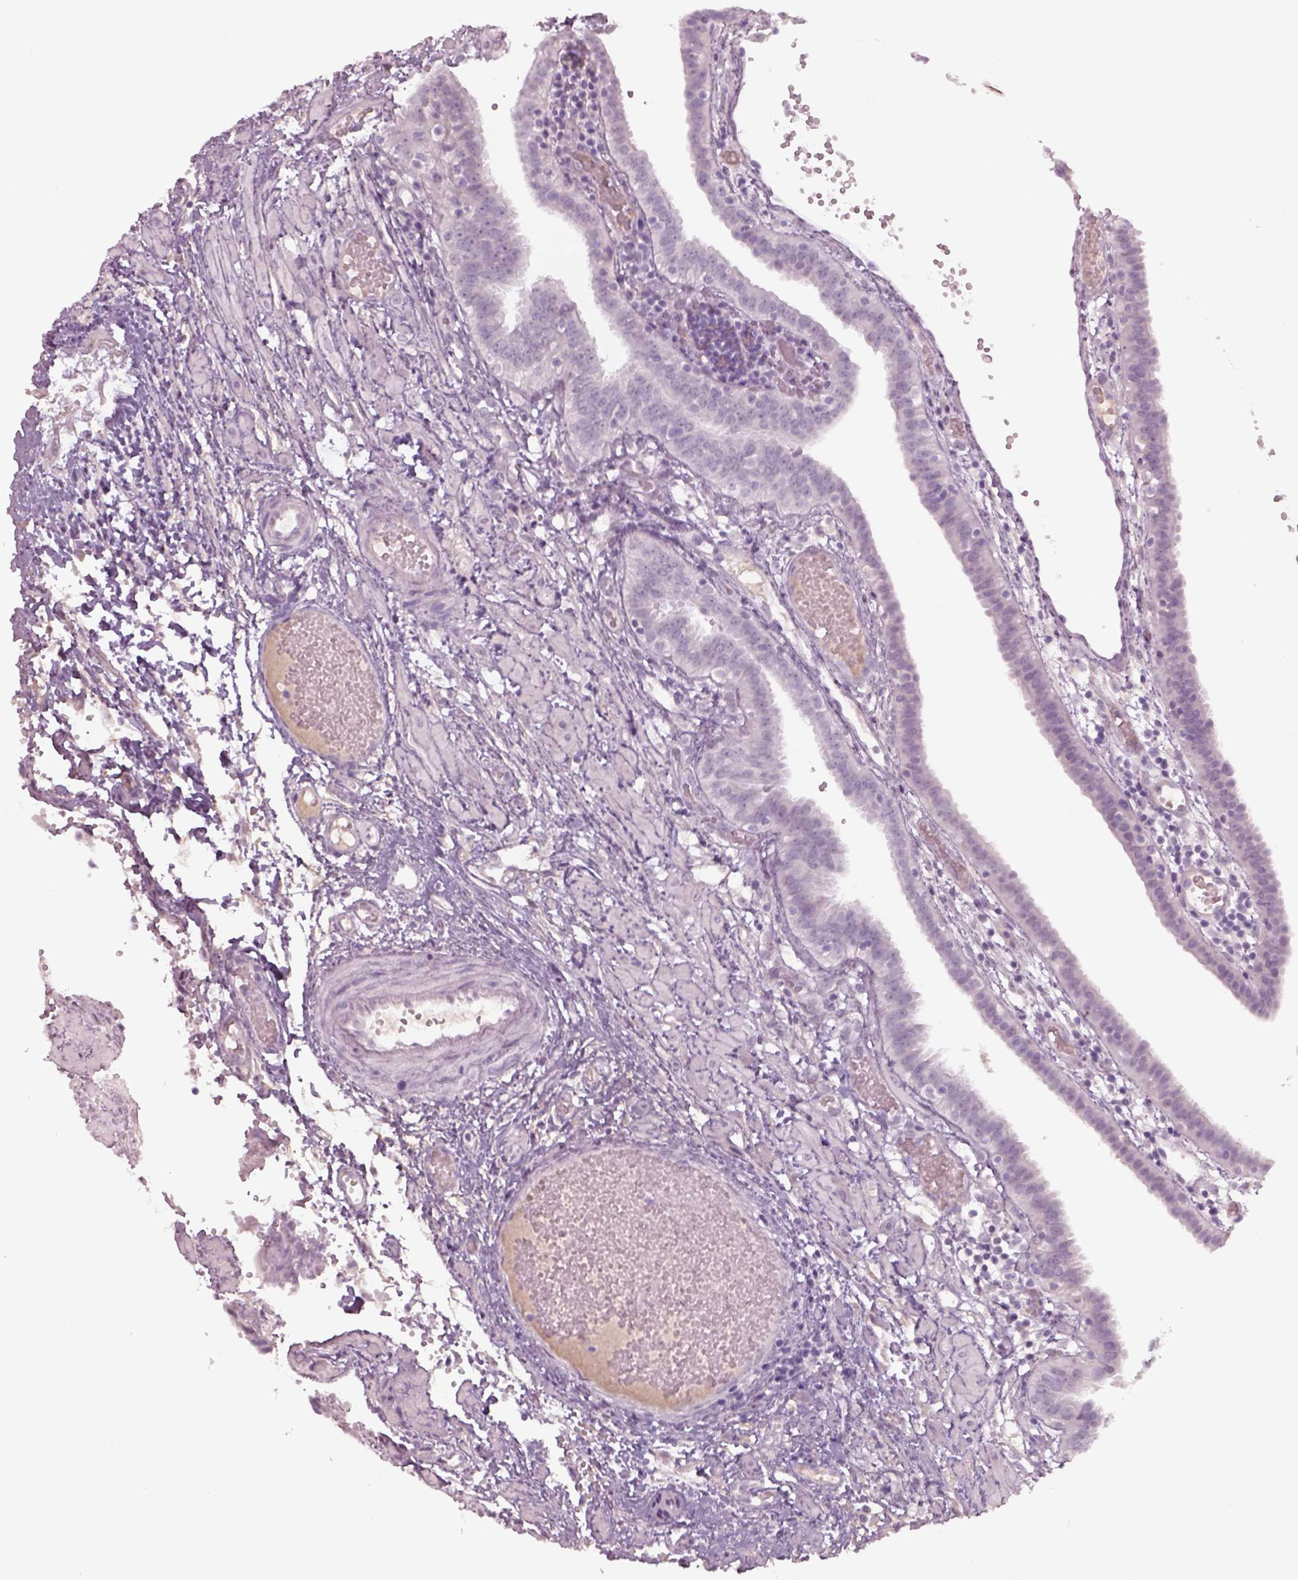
{"staining": {"intensity": "negative", "quantity": "none", "location": "none"}, "tissue": "fallopian tube", "cell_type": "Glandular cells", "image_type": "normal", "snomed": [{"axis": "morphology", "description": "Normal tissue, NOS"}, {"axis": "topography", "description": "Fallopian tube"}], "caption": "IHC of normal human fallopian tube demonstrates no positivity in glandular cells.", "gene": "SEPTIN14", "patient": {"sex": "female", "age": 37}}